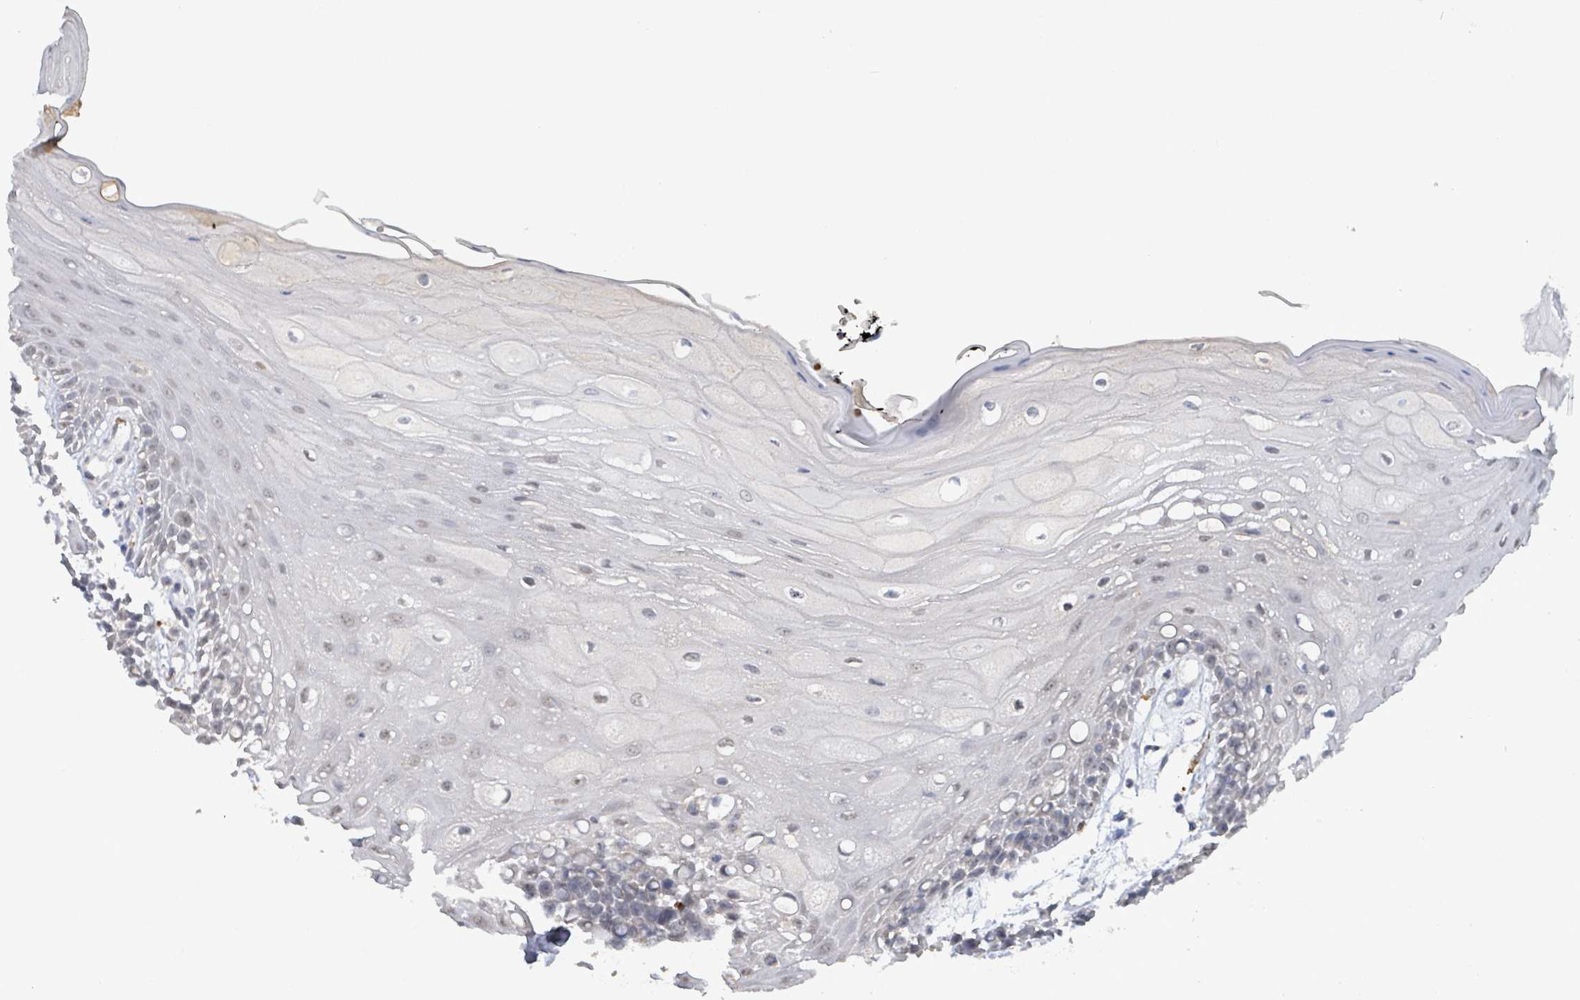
{"staining": {"intensity": "weak", "quantity": "<25%", "location": "nuclear"}, "tissue": "oral mucosa", "cell_type": "Squamous epithelial cells", "image_type": "normal", "snomed": [{"axis": "morphology", "description": "Normal tissue, NOS"}, {"axis": "topography", "description": "Oral tissue"}, {"axis": "topography", "description": "Tounge, NOS"}], "caption": "Immunohistochemistry (IHC) image of benign oral mucosa: human oral mucosa stained with DAB (3,3'-diaminobenzidine) shows no significant protein positivity in squamous epithelial cells. (Stains: DAB (3,3'-diaminobenzidine) immunohistochemistry with hematoxylin counter stain, Microscopy: brightfield microscopy at high magnification).", "gene": "SEBOX", "patient": {"sex": "female", "age": 59}}